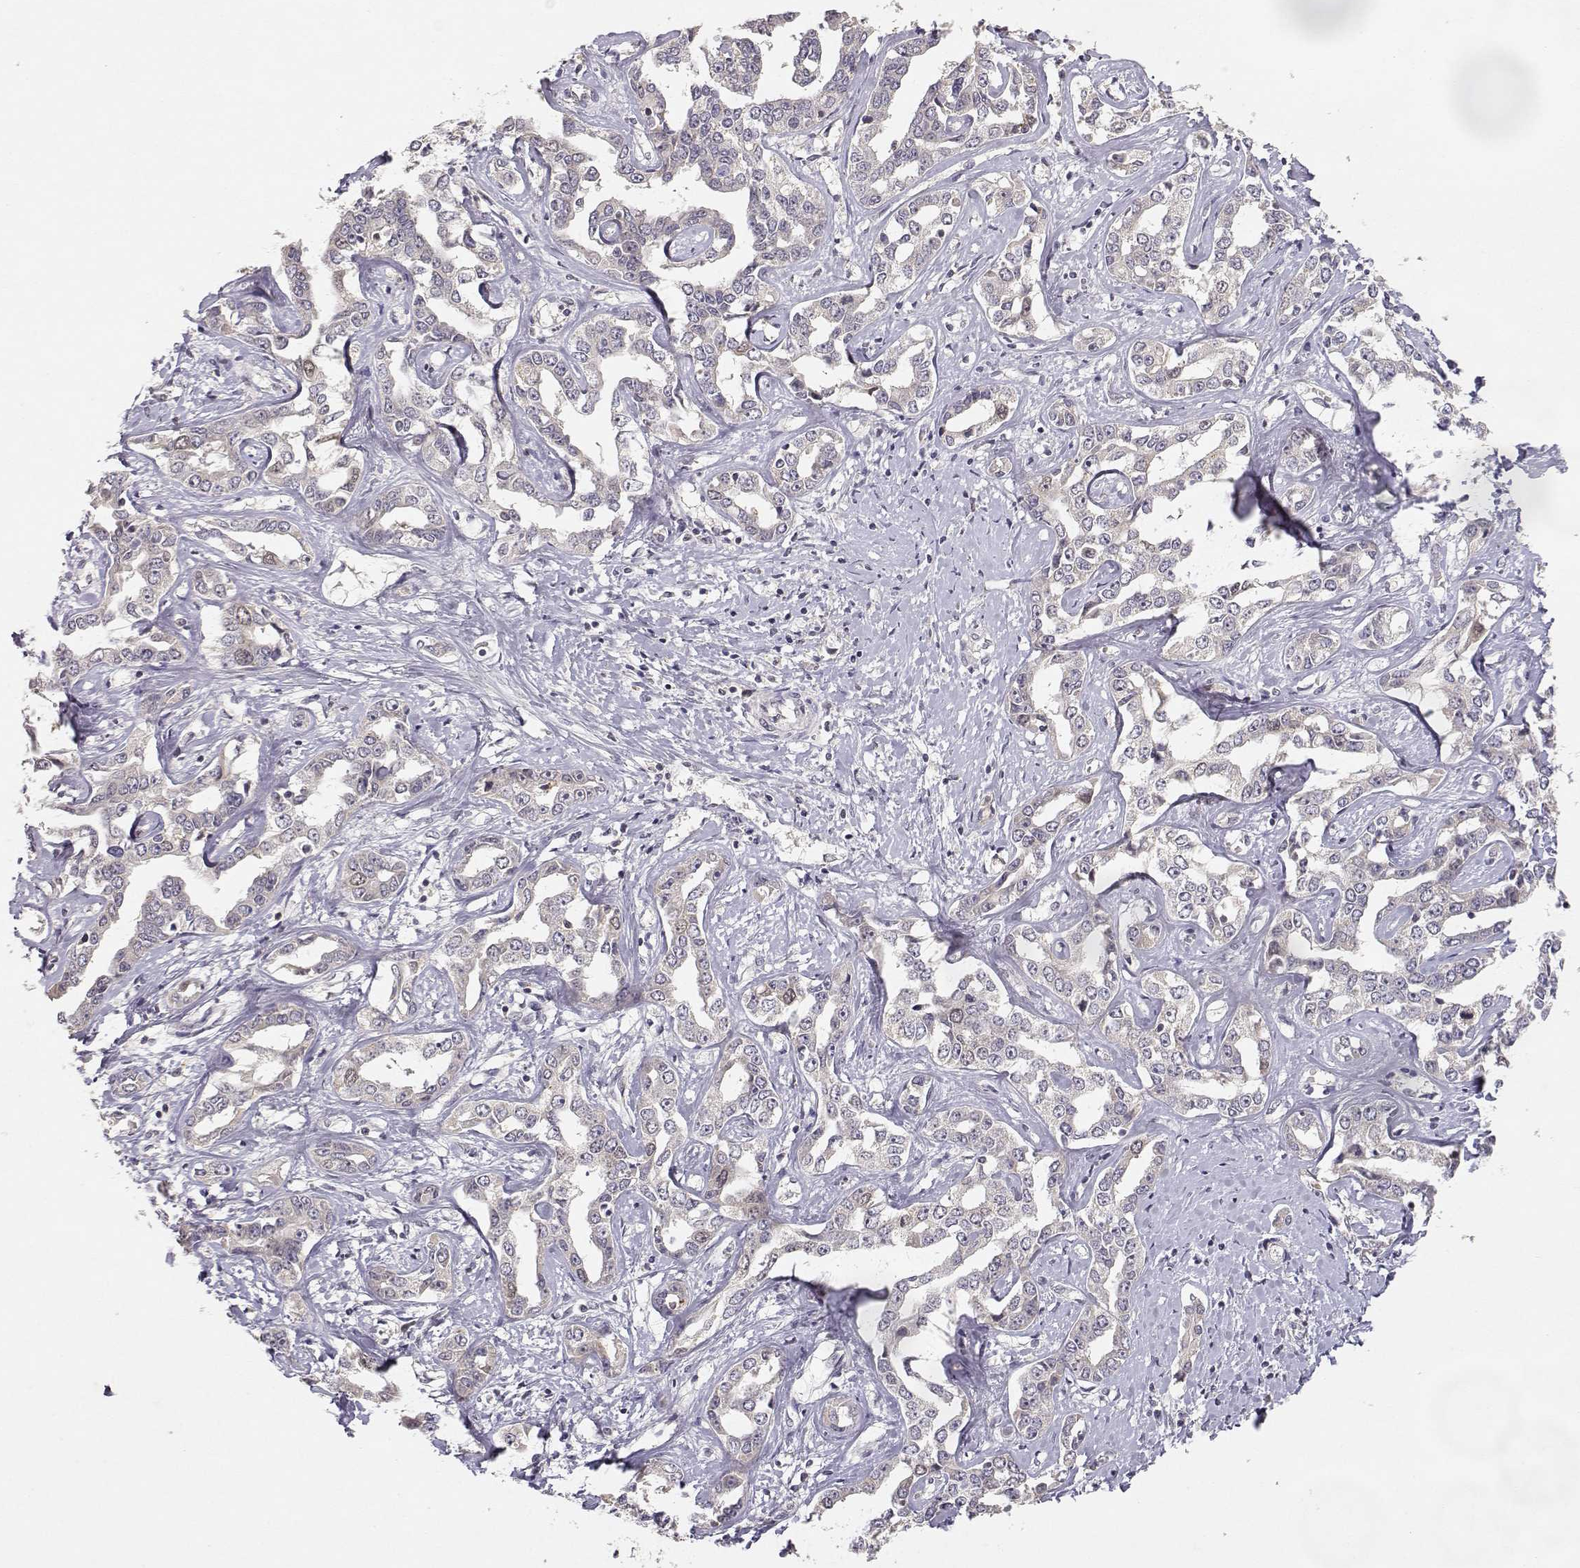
{"staining": {"intensity": "negative", "quantity": "none", "location": "none"}, "tissue": "liver cancer", "cell_type": "Tumor cells", "image_type": "cancer", "snomed": [{"axis": "morphology", "description": "Cholangiocarcinoma"}, {"axis": "topography", "description": "Liver"}], "caption": "Immunohistochemistry photomicrograph of neoplastic tissue: human liver cholangiocarcinoma stained with DAB shows no significant protein staining in tumor cells.", "gene": "RAD51", "patient": {"sex": "male", "age": 59}}